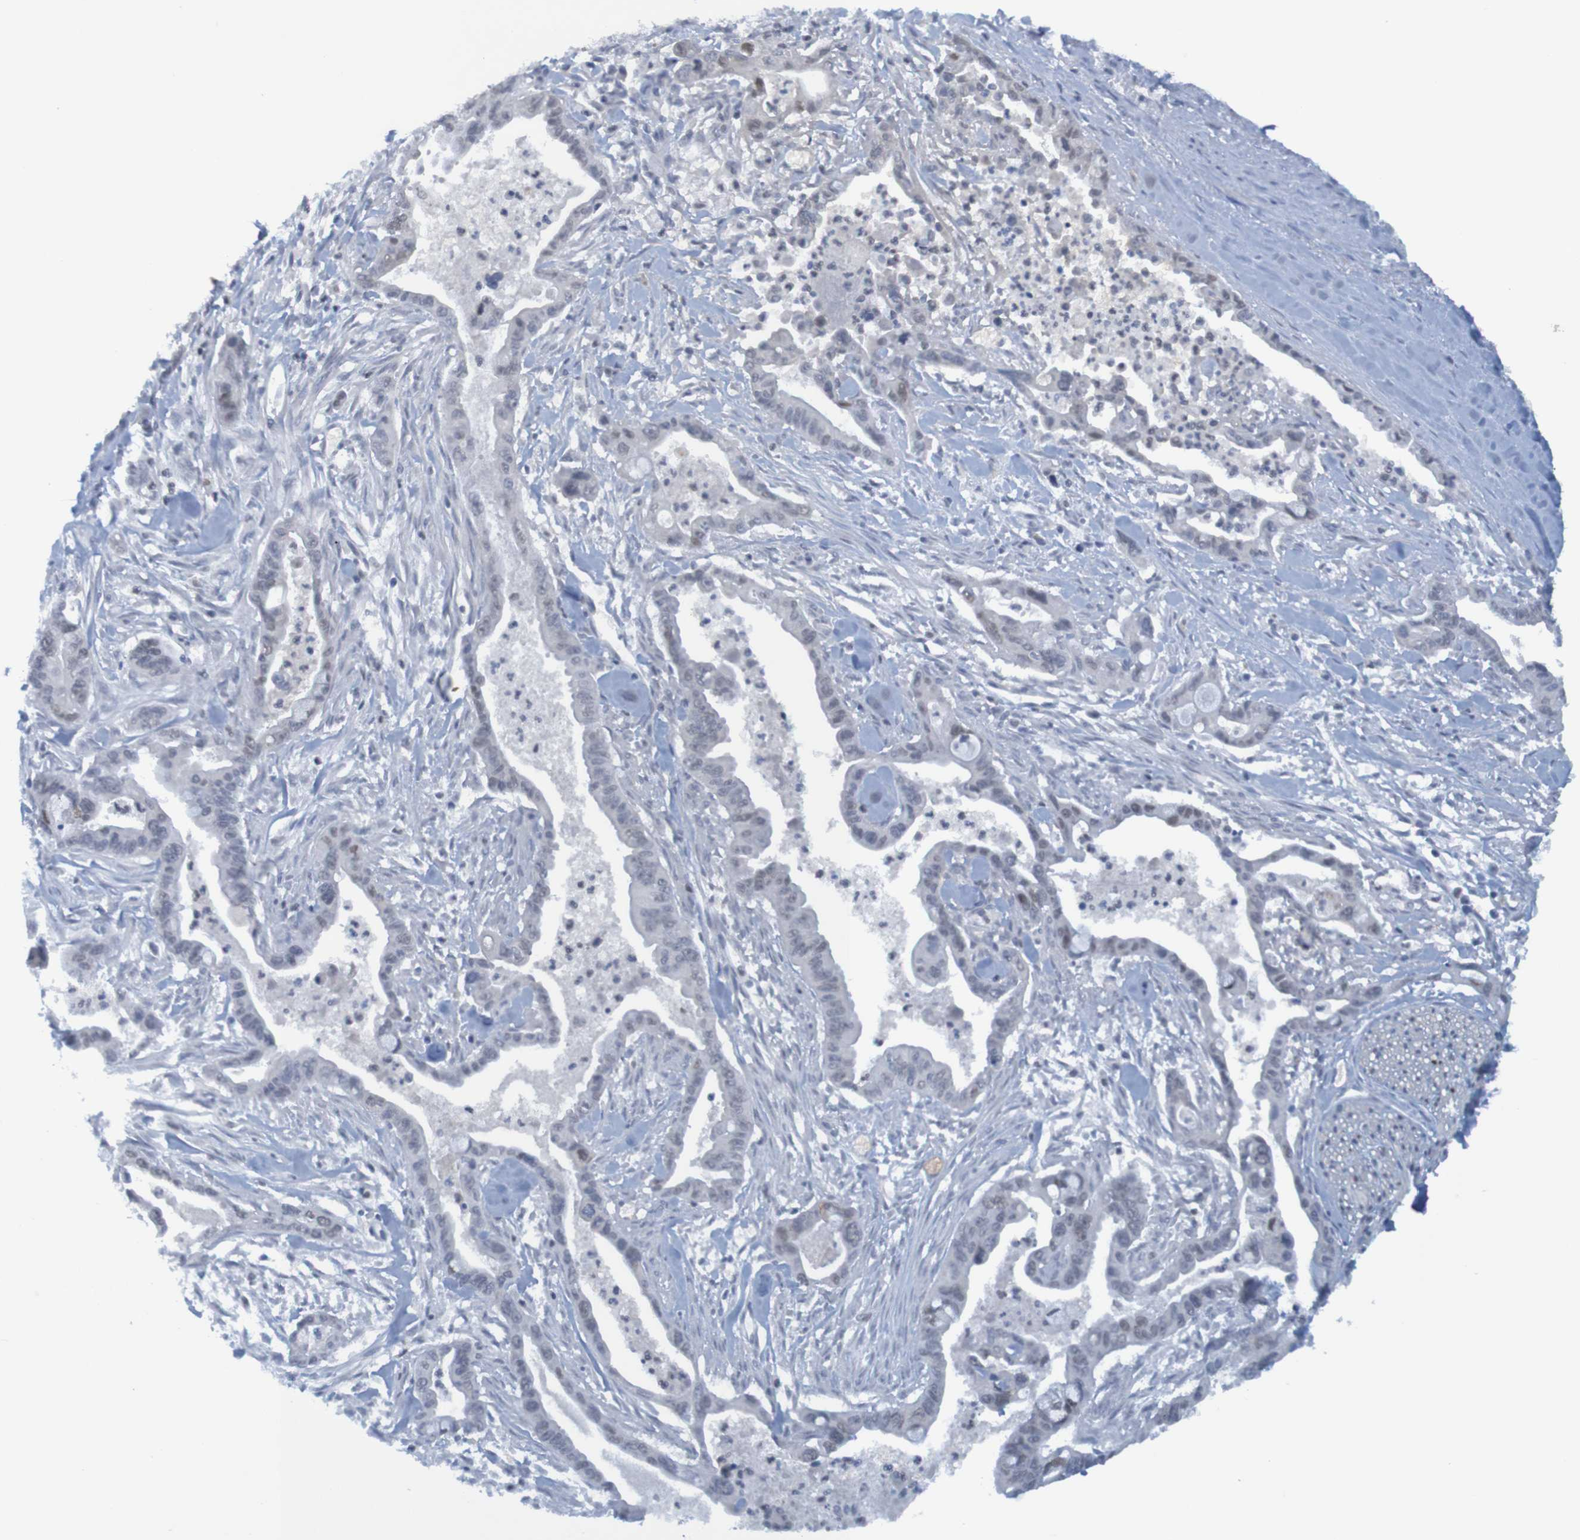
{"staining": {"intensity": "negative", "quantity": "none", "location": "none"}, "tissue": "pancreatic cancer", "cell_type": "Tumor cells", "image_type": "cancer", "snomed": [{"axis": "morphology", "description": "Adenocarcinoma, NOS"}, {"axis": "topography", "description": "Pancreas"}], "caption": "Photomicrograph shows no significant protein staining in tumor cells of pancreatic cancer. The staining was performed using DAB to visualize the protein expression in brown, while the nuclei were stained in blue with hematoxylin (Magnification: 20x).", "gene": "USP36", "patient": {"sex": "male", "age": 70}}